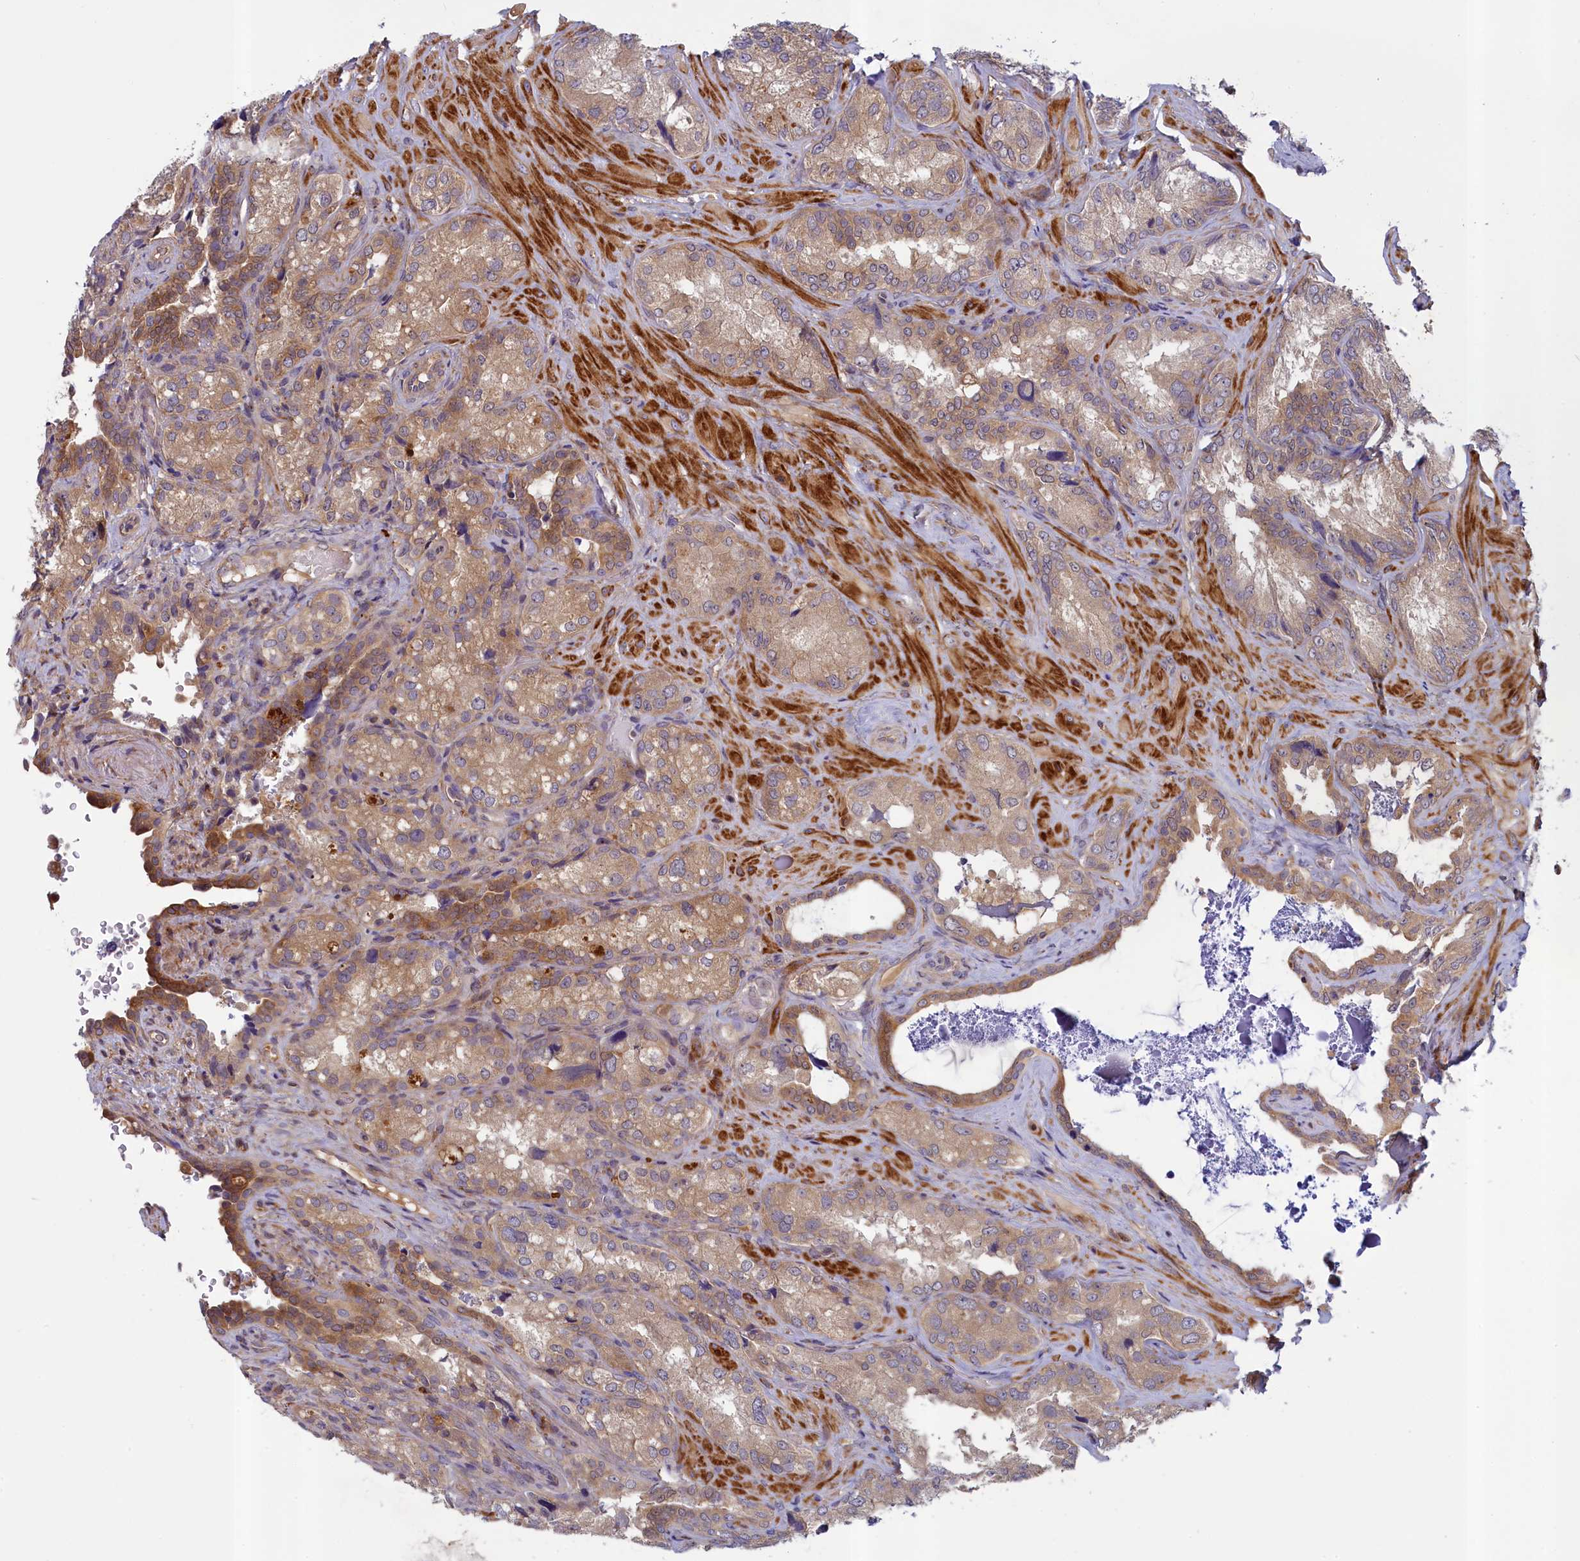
{"staining": {"intensity": "moderate", "quantity": "25%-75%", "location": "cytoplasmic/membranous"}, "tissue": "seminal vesicle", "cell_type": "Glandular cells", "image_type": "normal", "snomed": [{"axis": "morphology", "description": "Normal tissue, NOS"}, {"axis": "topography", "description": "Seminal veicle"}, {"axis": "topography", "description": "Peripheral nerve tissue"}], "caption": "Moderate cytoplasmic/membranous expression is identified in approximately 25%-75% of glandular cells in benign seminal vesicle. The protein is stained brown, and the nuclei are stained in blue (DAB (3,3'-diaminobenzidine) IHC with brightfield microscopy, high magnification).", "gene": "NUBP1", "patient": {"sex": "male", "age": 67}}